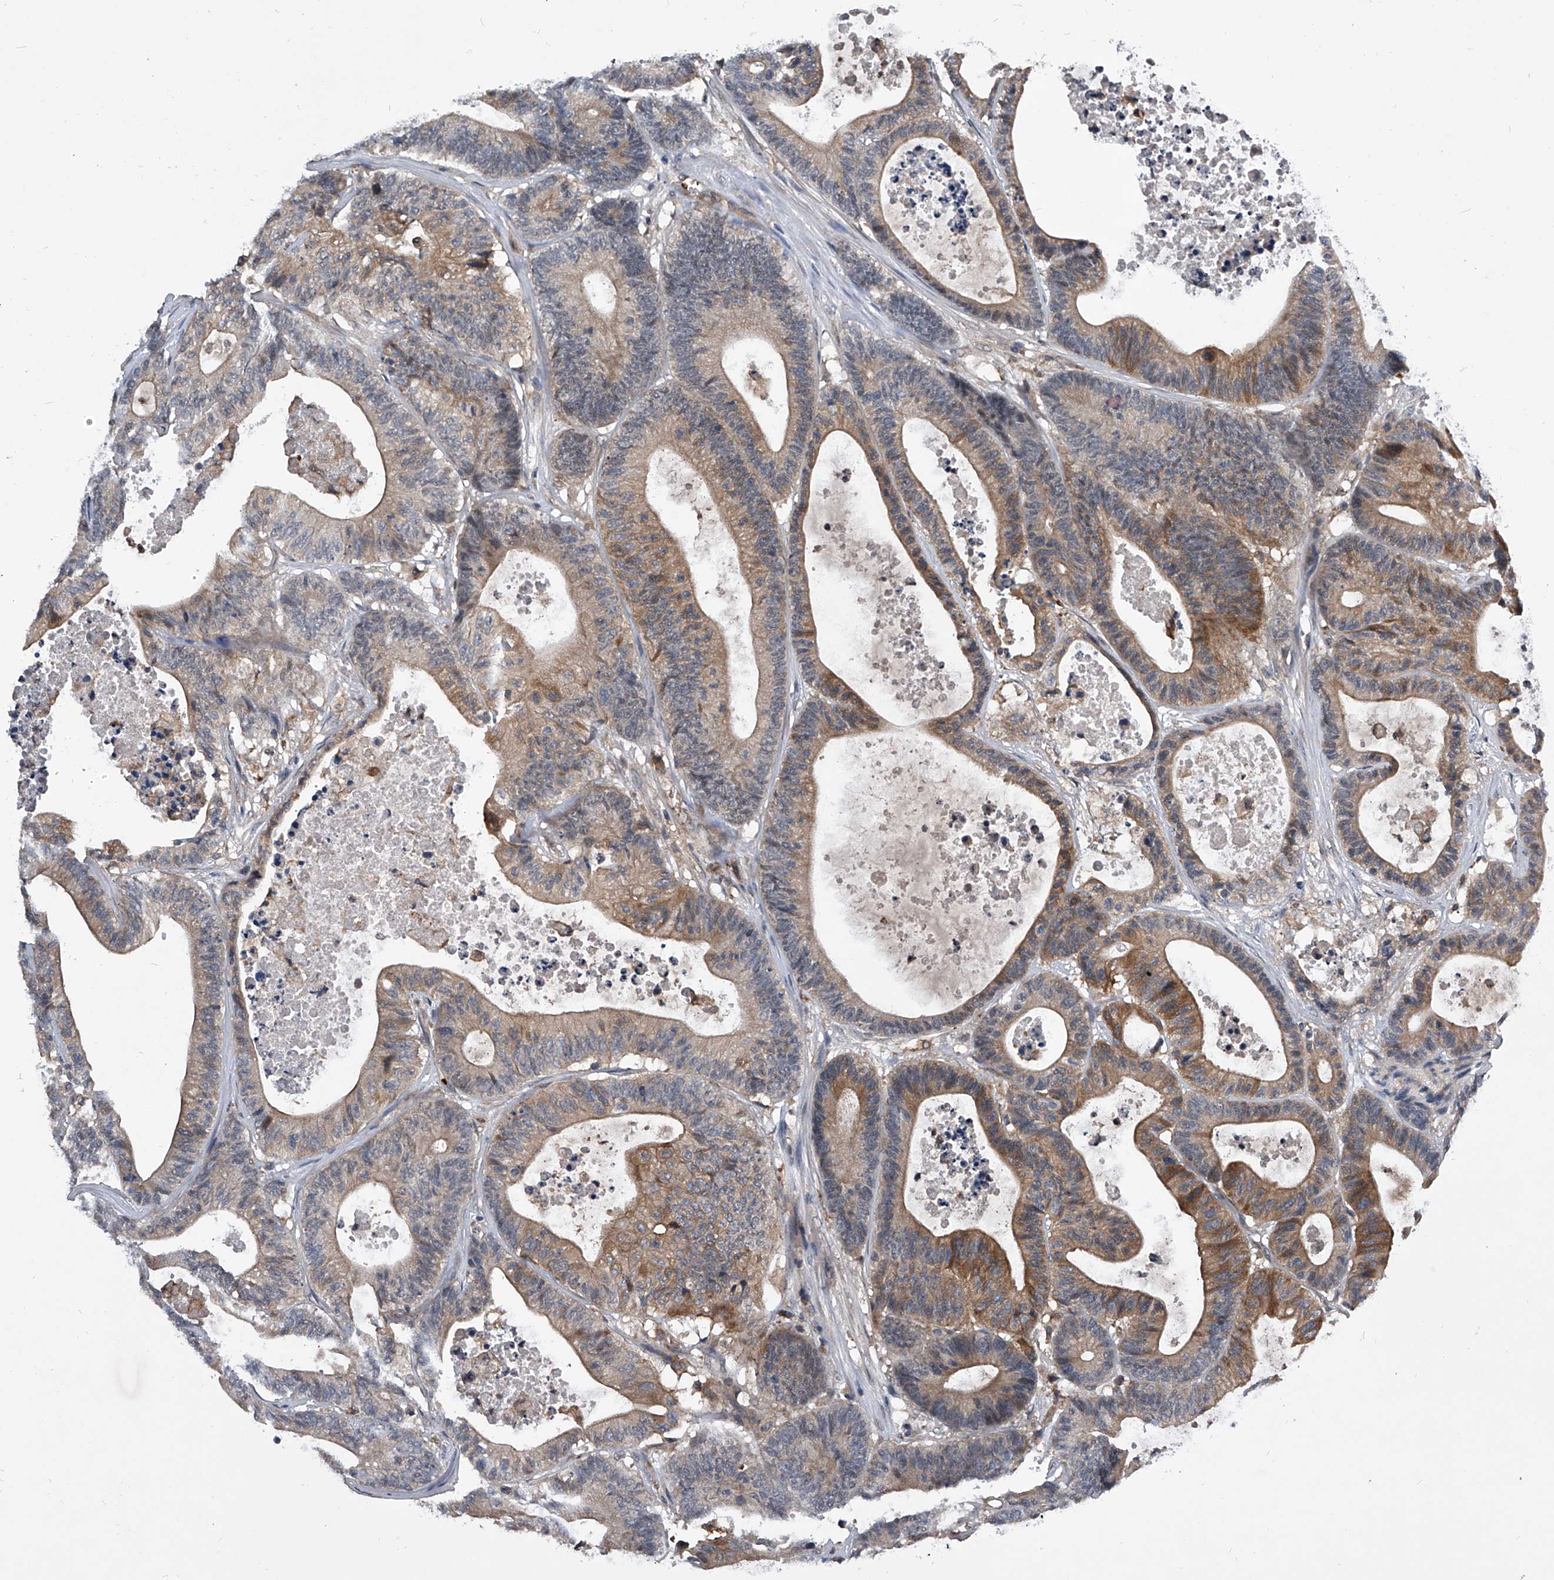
{"staining": {"intensity": "moderate", "quantity": ">75%", "location": "cytoplasmic/membranous"}, "tissue": "colorectal cancer", "cell_type": "Tumor cells", "image_type": "cancer", "snomed": [{"axis": "morphology", "description": "Adenocarcinoma, NOS"}, {"axis": "topography", "description": "Colon"}], "caption": "Moderate cytoplasmic/membranous staining for a protein is appreciated in approximately >75% of tumor cells of colorectal cancer (adenocarcinoma) using immunohistochemistry.", "gene": "ZNF30", "patient": {"sex": "female", "age": 84}}